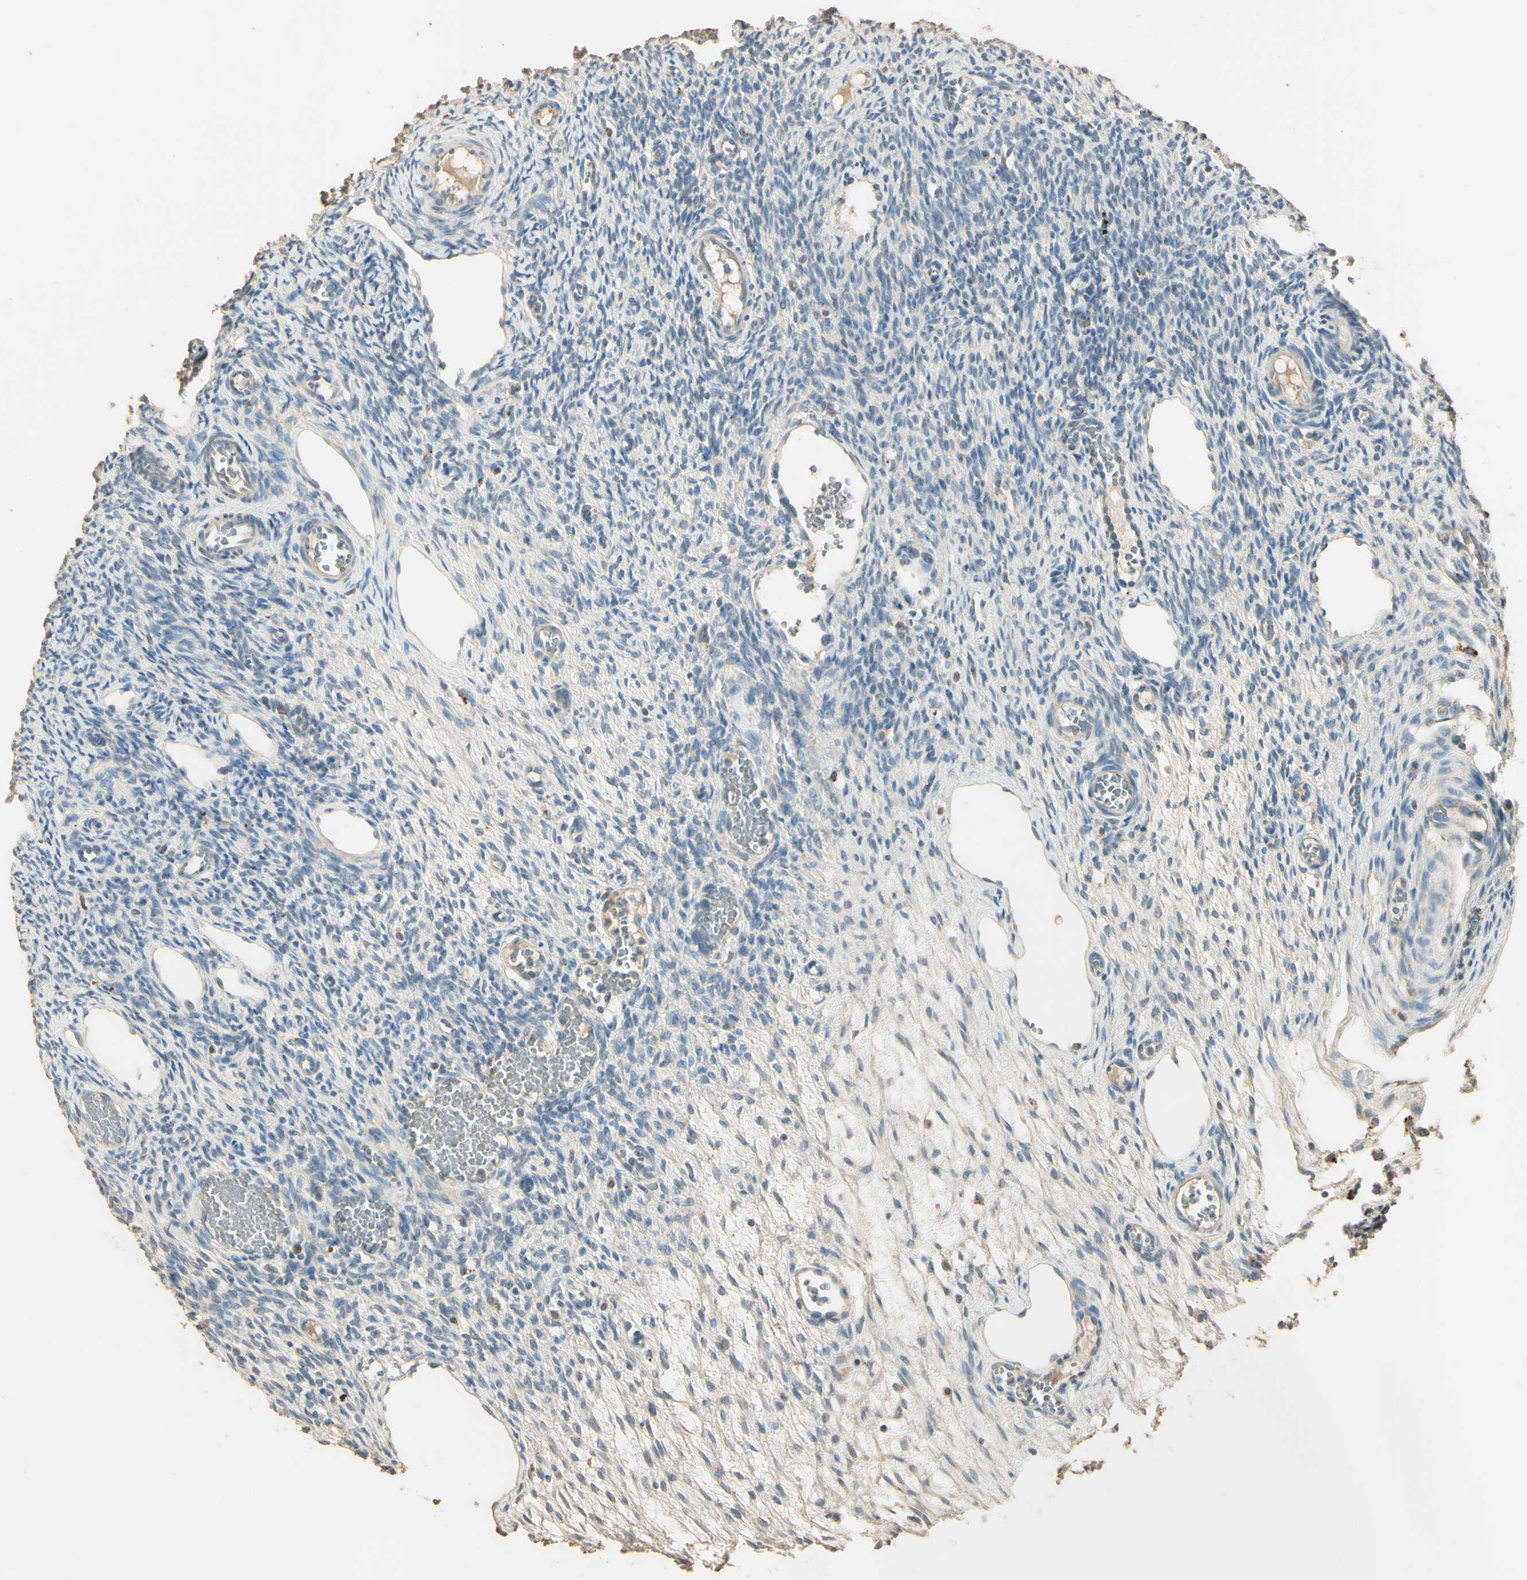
{"staining": {"intensity": "moderate", "quantity": "<25%", "location": "cytoplasmic/membranous"}, "tissue": "ovary", "cell_type": "Ovarian stroma cells", "image_type": "normal", "snomed": [{"axis": "morphology", "description": "Normal tissue, NOS"}, {"axis": "topography", "description": "Ovary"}], "caption": "Immunohistochemical staining of benign ovary demonstrates moderate cytoplasmic/membranous protein expression in approximately <25% of ovarian stroma cells.", "gene": "ARHGEF17", "patient": {"sex": "female", "age": 33}}